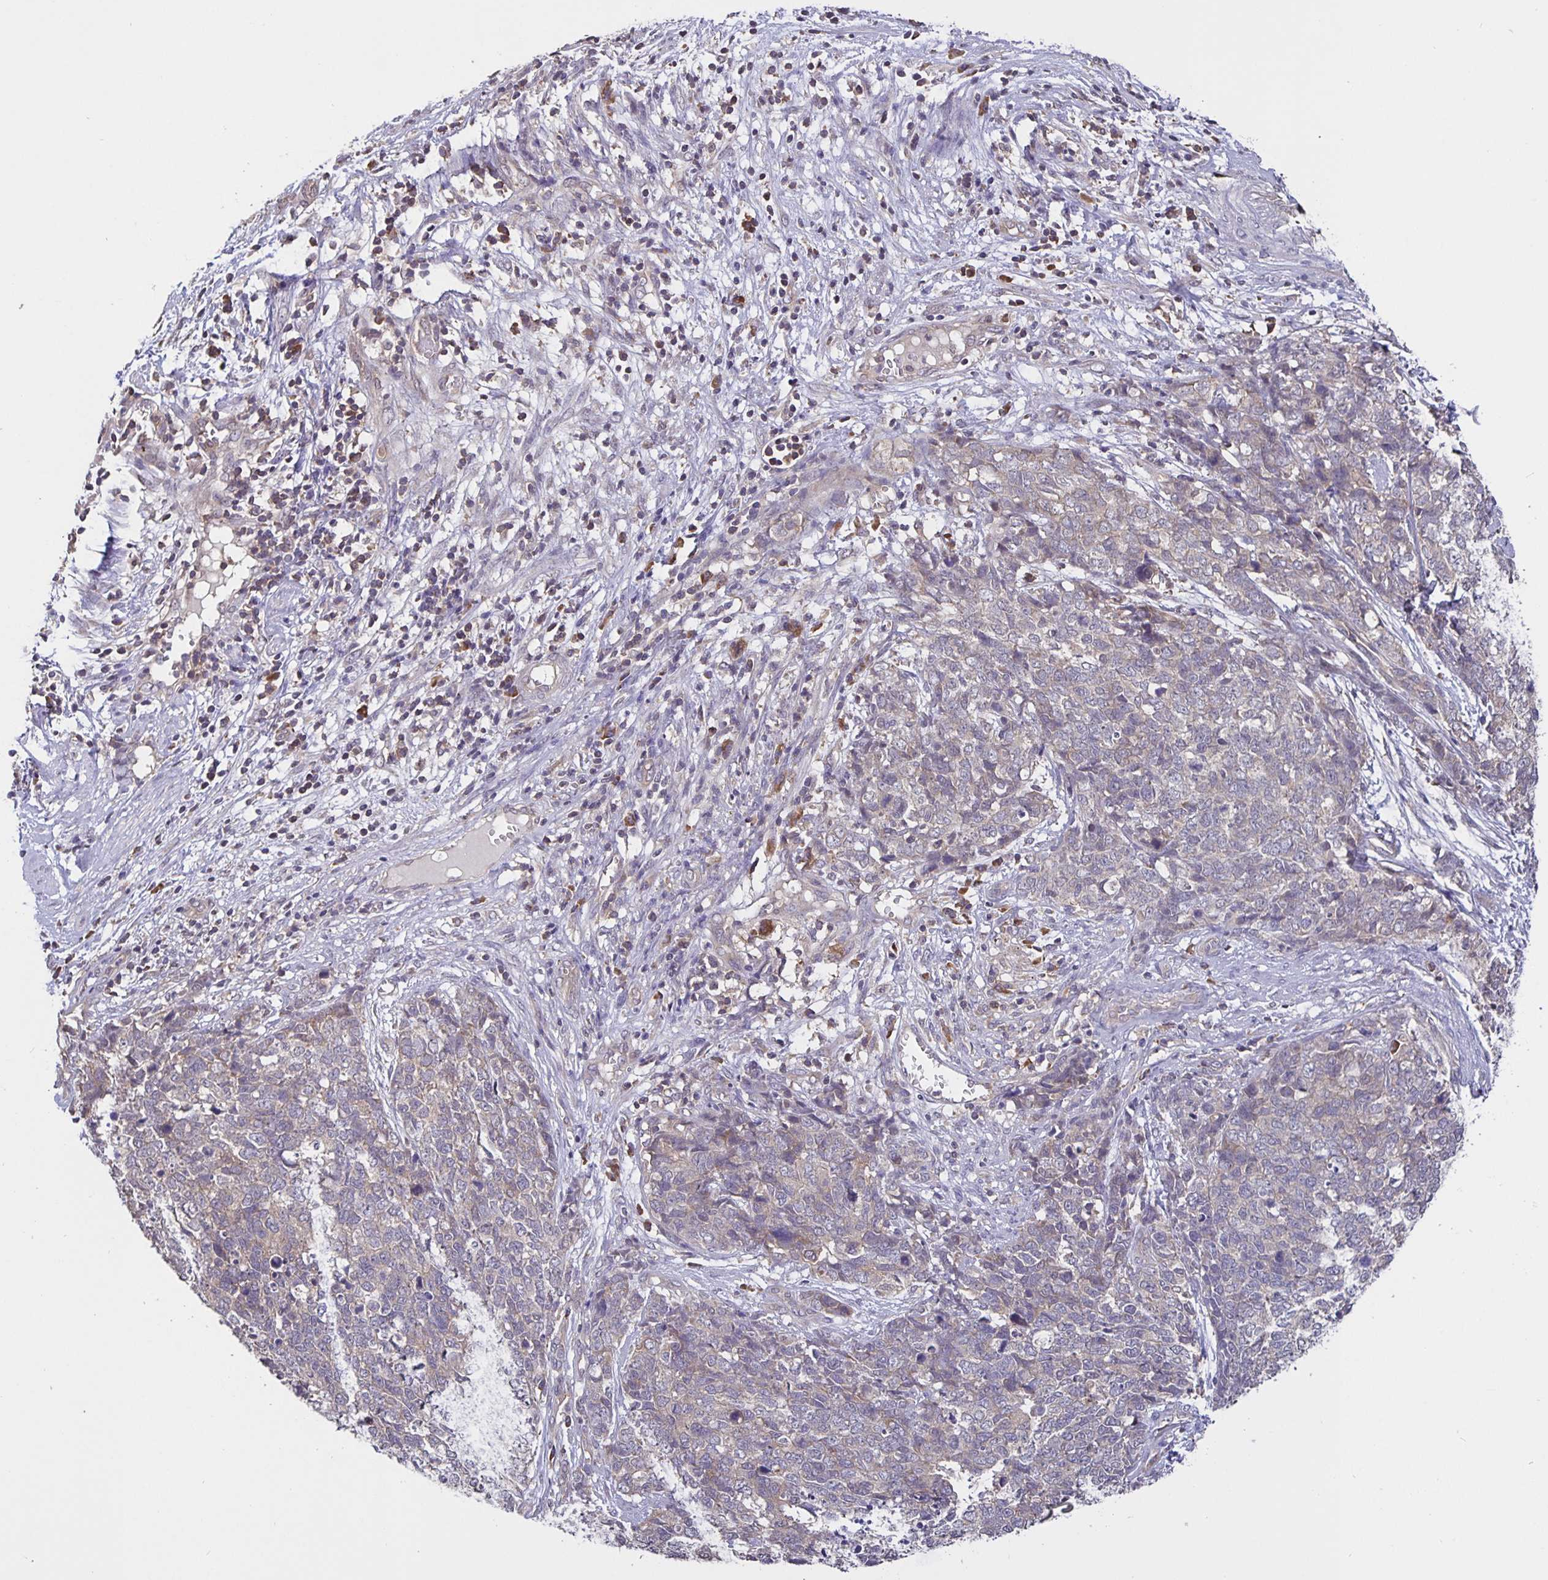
{"staining": {"intensity": "weak", "quantity": "<25%", "location": "cytoplasmic/membranous"}, "tissue": "cervical cancer", "cell_type": "Tumor cells", "image_type": "cancer", "snomed": [{"axis": "morphology", "description": "Adenocarcinoma, NOS"}, {"axis": "topography", "description": "Cervix"}], "caption": "An immunohistochemistry micrograph of cervical adenocarcinoma is shown. There is no staining in tumor cells of cervical adenocarcinoma. (Brightfield microscopy of DAB immunohistochemistry (IHC) at high magnification).", "gene": "FEM1C", "patient": {"sex": "female", "age": 63}}